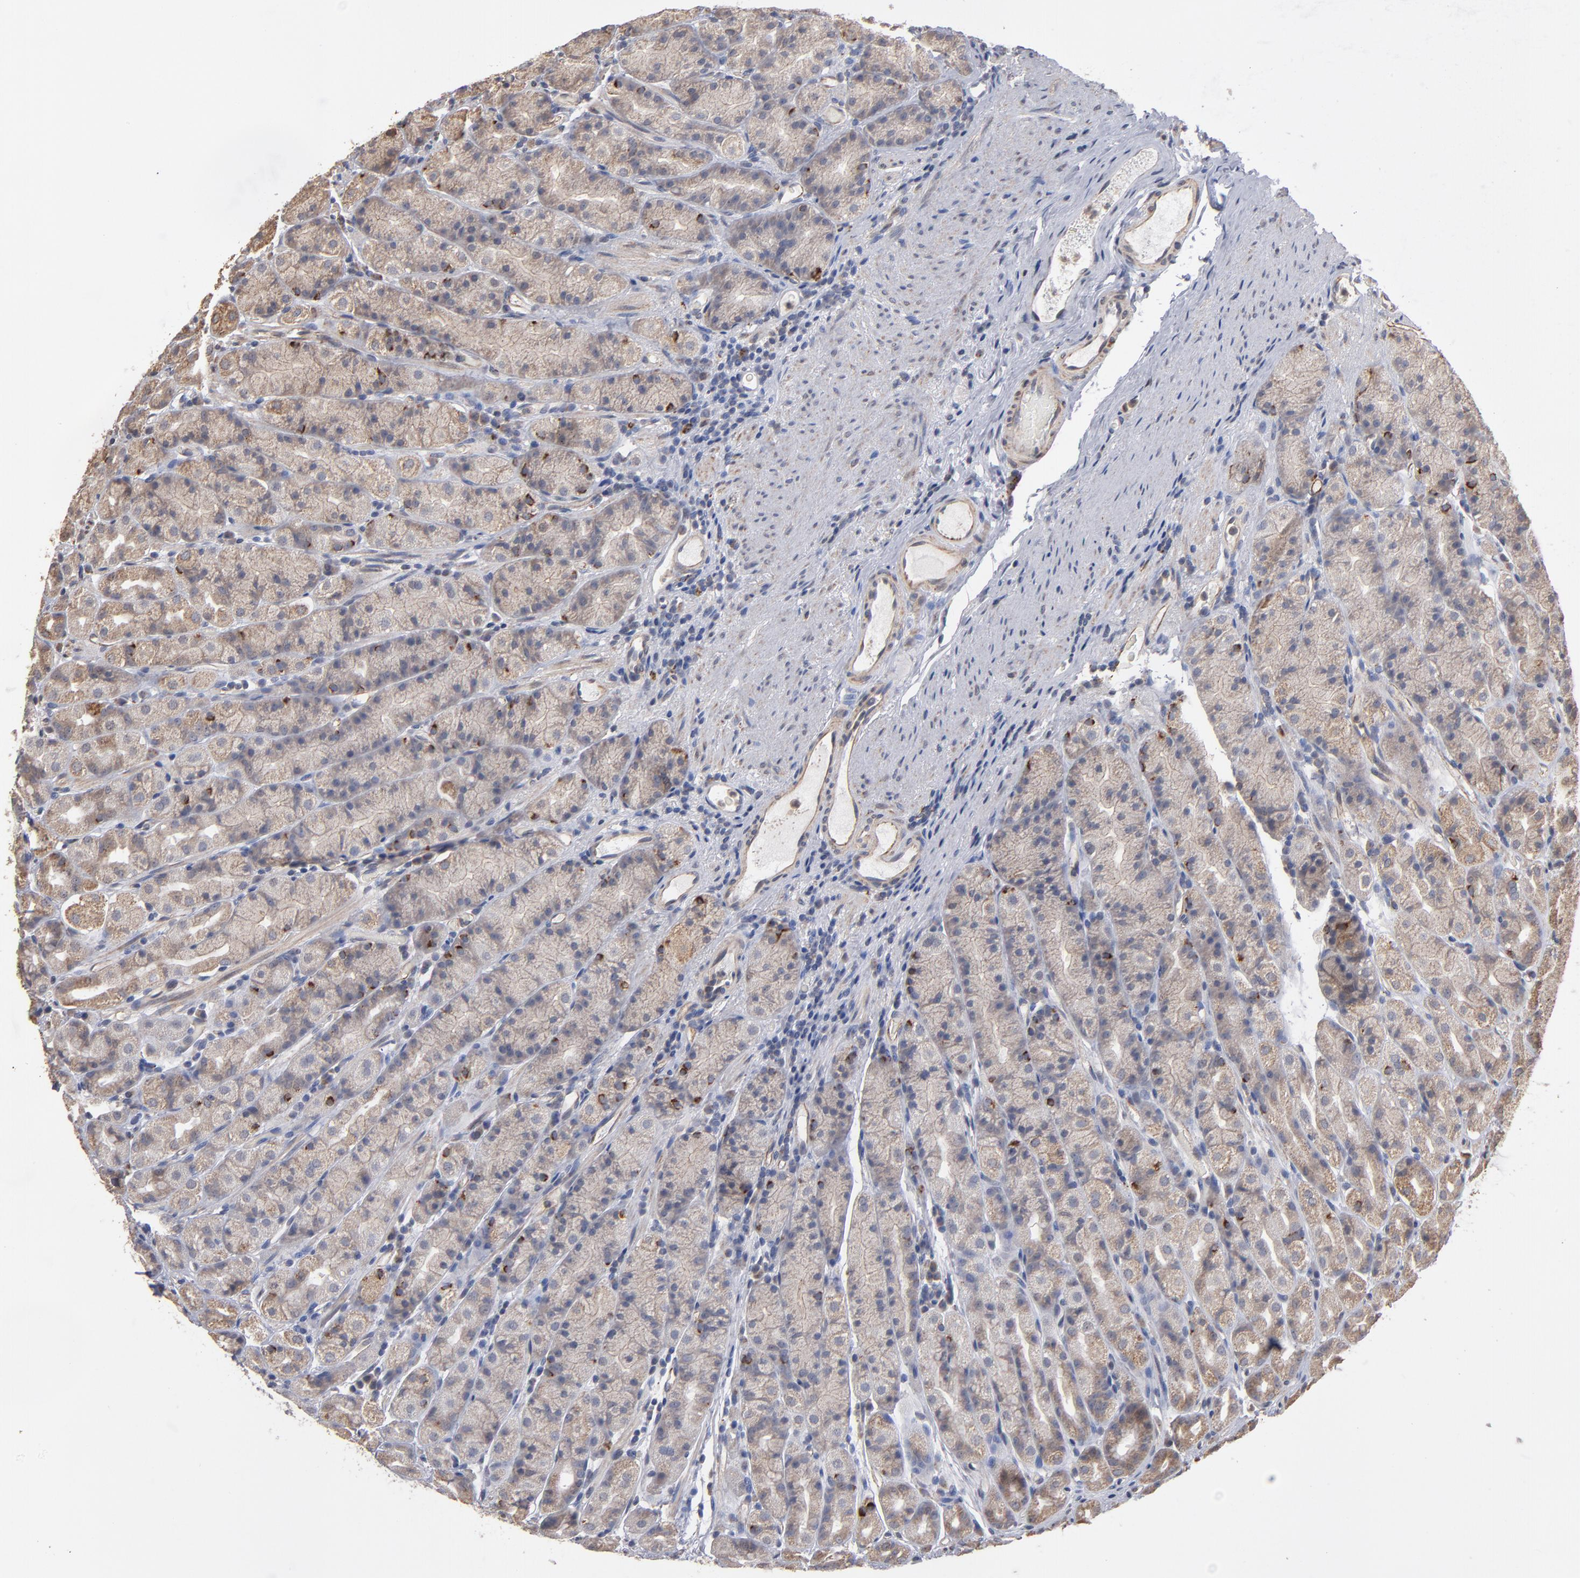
{"staining": {"intensity": "moderate", "quantity": "<25%", "location": "cytoplasmic/membranous"}, "tissue": "stomach", "cell_type": "Glandular cells", "image_type": "normal", "snomed": [{"axis": "morphology", "description": "Normal tissue, NOS"}, {"axis": "topography", "description": "Stomach, upper"}], "caption": "Moderate cytoplasmic/membranous expression for a protein is identified in about <25% of glandular cells of unremarkable stomach using immunohistochemistry.", "gene": "MIPOL1", "patient": {"sex": "male", "age": 68}}